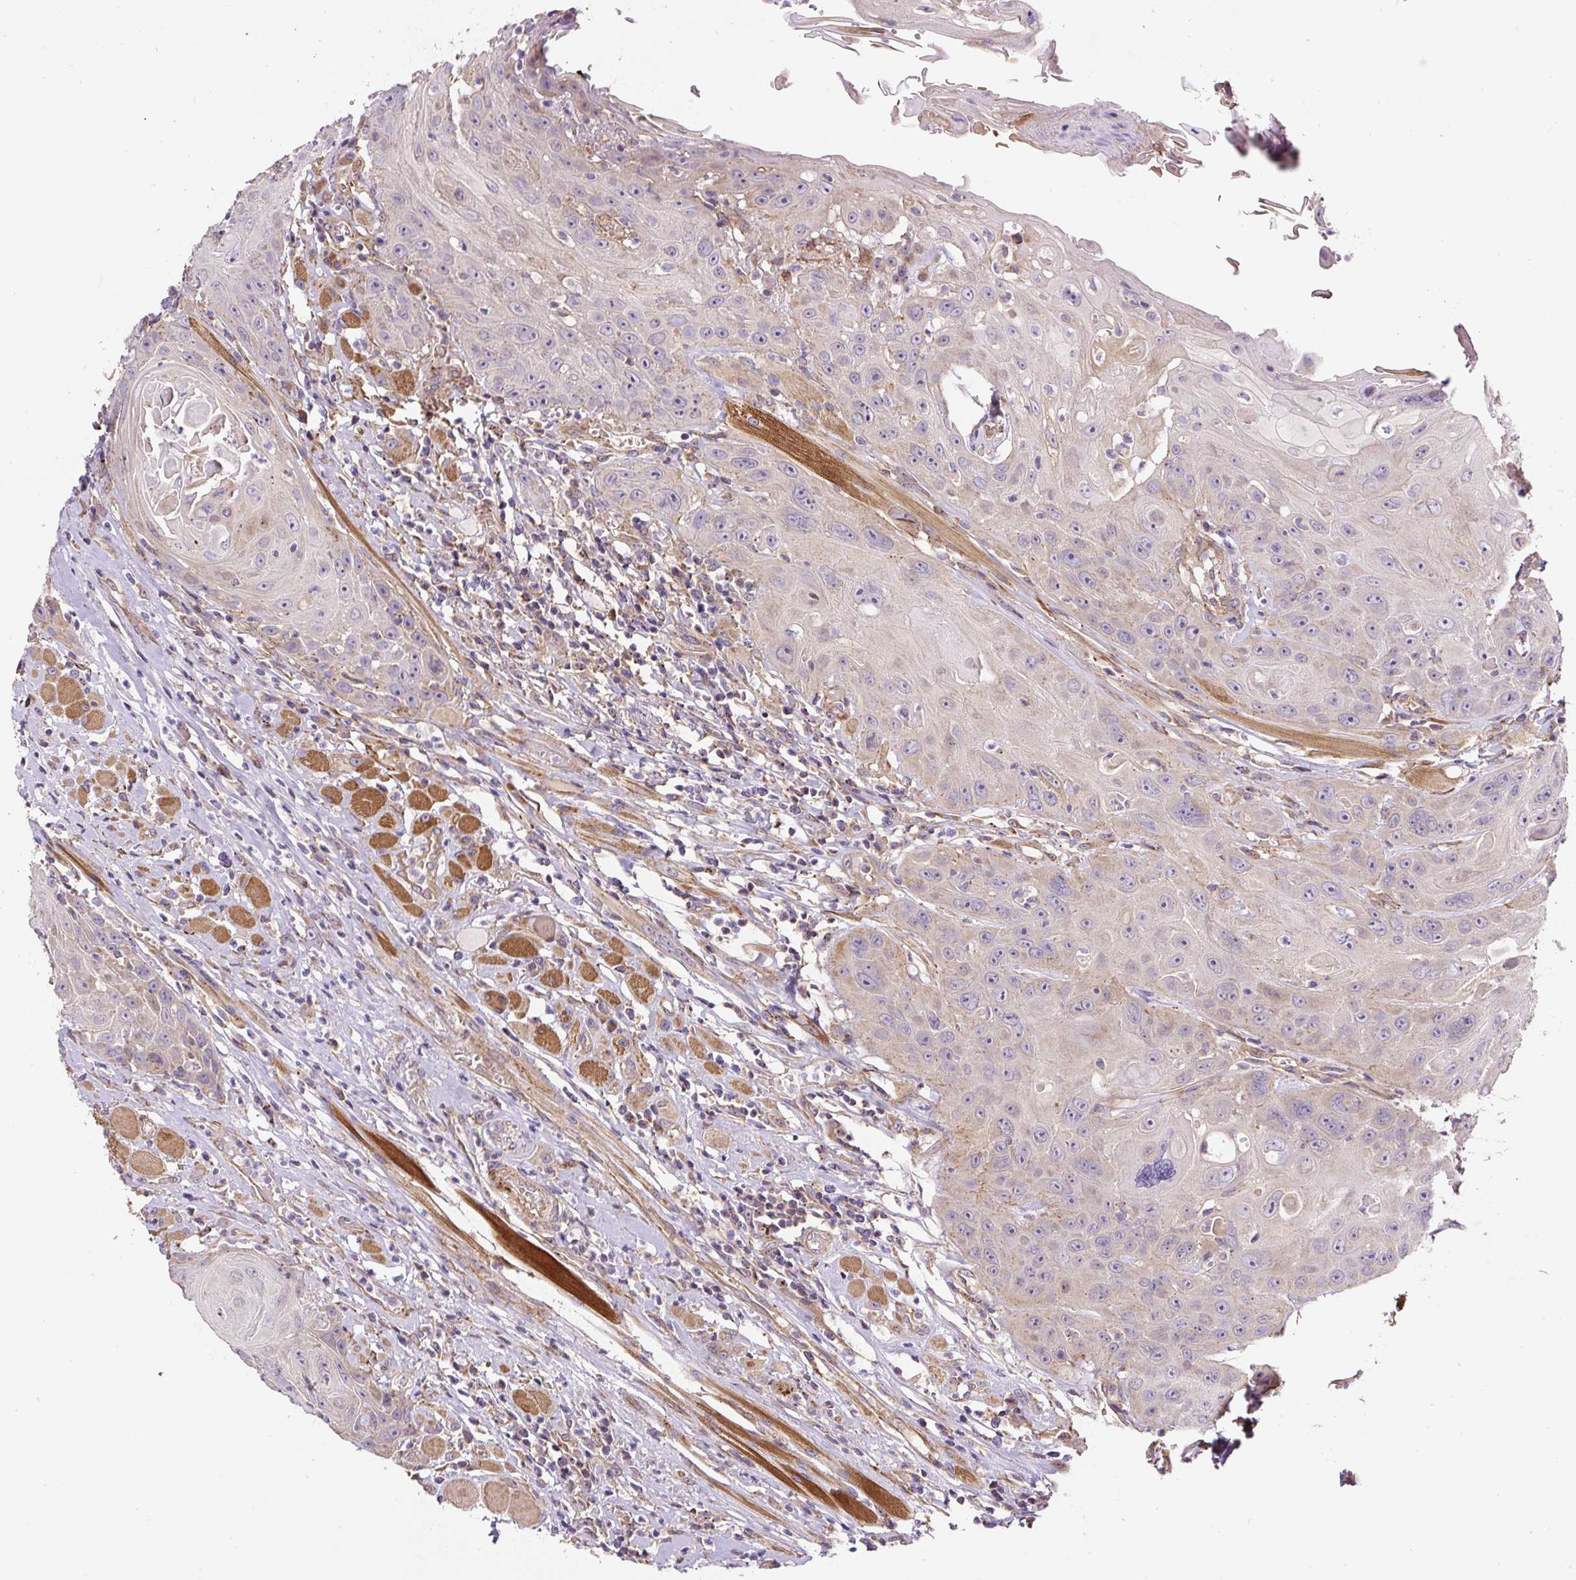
{"staining": {"intensity": "negative", "quantity": "none", "location": "none"}, "tissue": "head and neck cancer", "cell_type": "Tumor cells", "image_type": "cancer", "snomed": [{"axis": "morphology", "description": "Squamous cell carcinoma, NOS"}, {"axis": "topography", "description": "Head-Neck"}], "caption": "Tumor cells show no significant positivity in squamous cell carcinoma (head and neck).", "gene": "RNF170", "patient": {"sex": "female", "age": 59}}